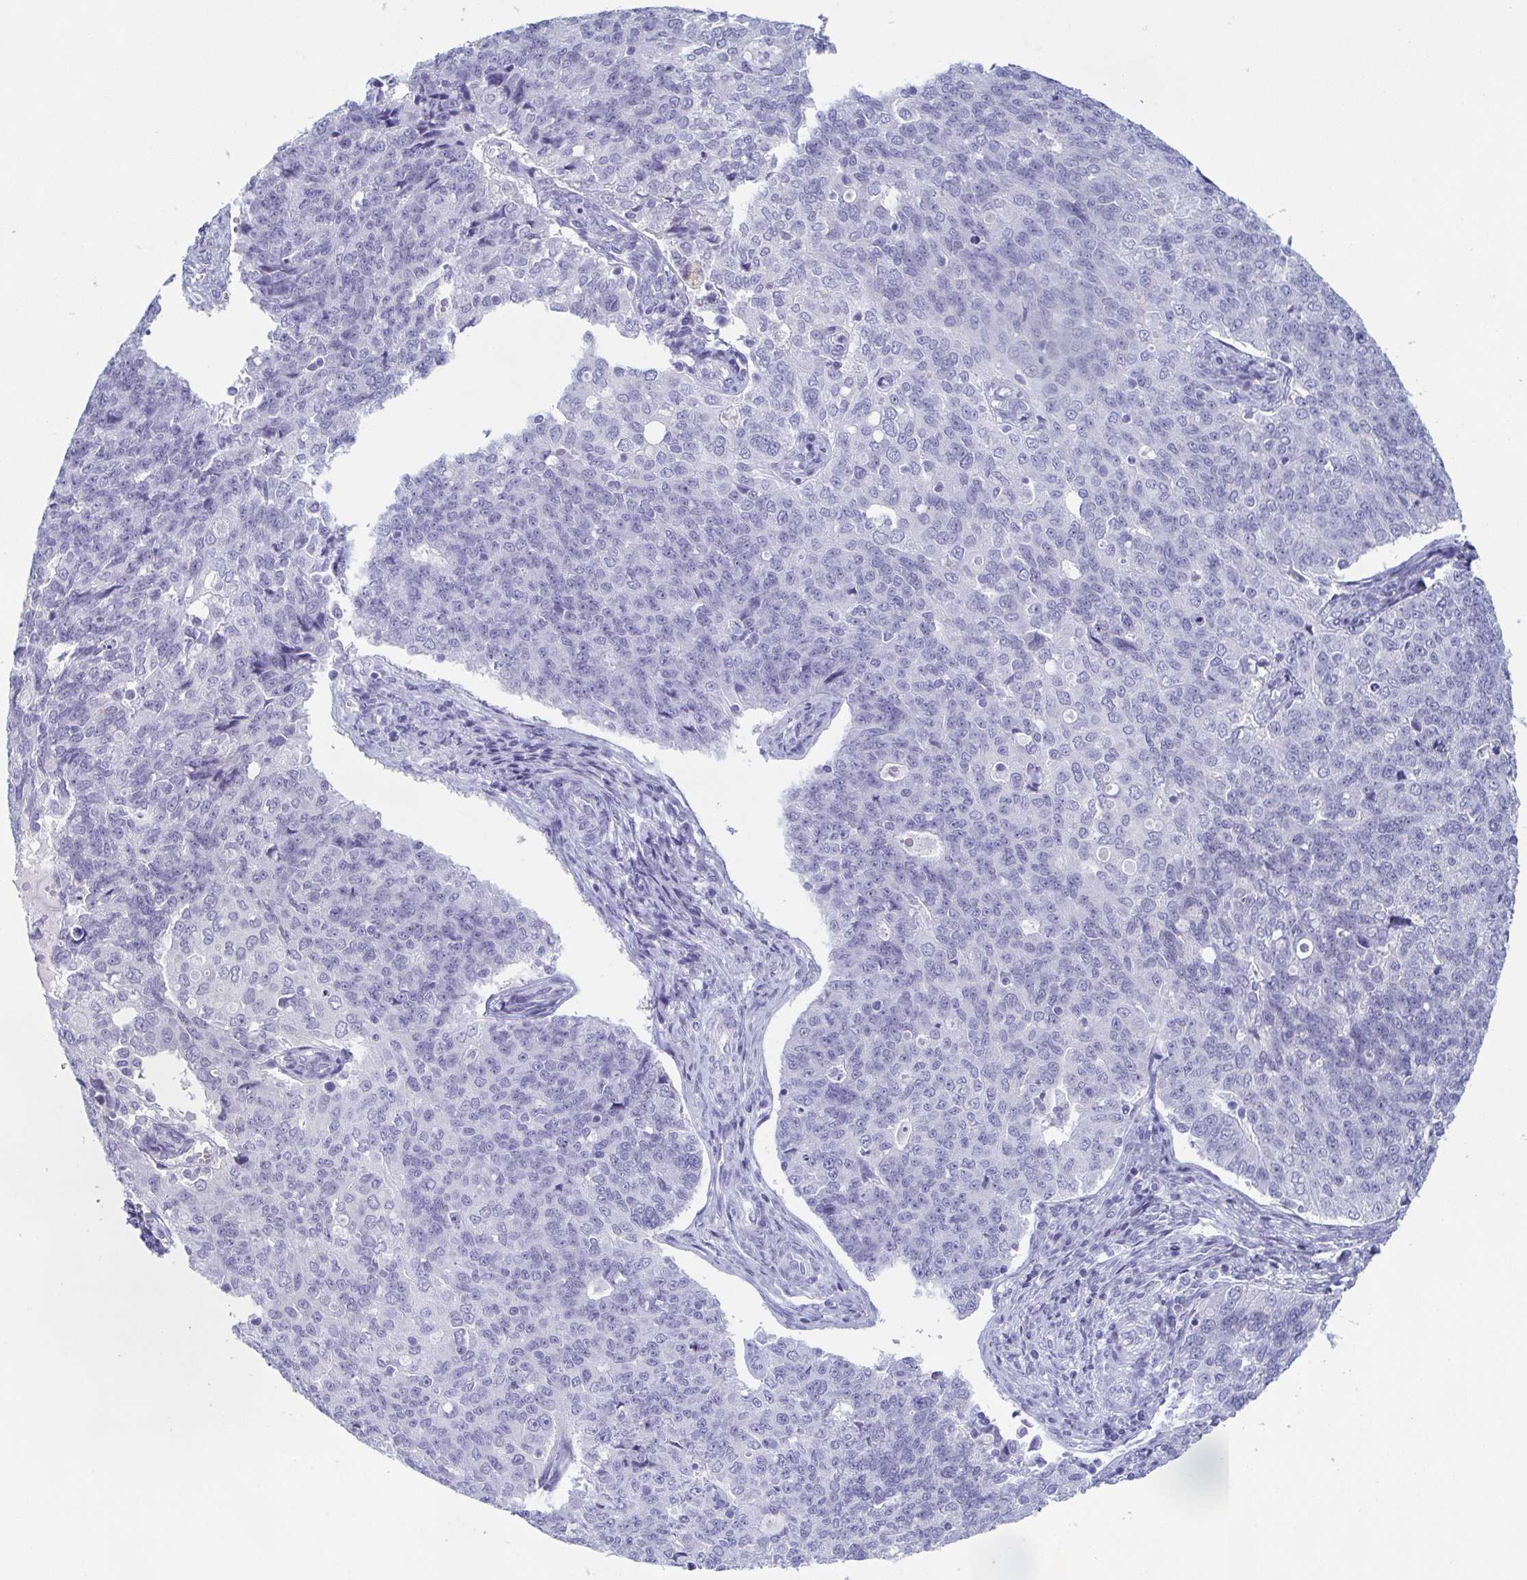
{"staining": {"intensity": "negative", "quantity": "none", "location": "none"}, "tissue": "endometrial cancer", "cell_type": "Tumor cells", "image_type": "cancer", "snomed": [{"axis": "morphology", "description": "Adenocarcinoma, NOS"}, {"axis": "topography", "description": "Endometrium"}], "caption": "Human endometrial cancer (adenocarcinoma) stained for a protein using immunohistochemistry (IHC) shows no expression in tumor cells.", "gene": "REG4", "patient": {"sex": "female", "age": 43}}